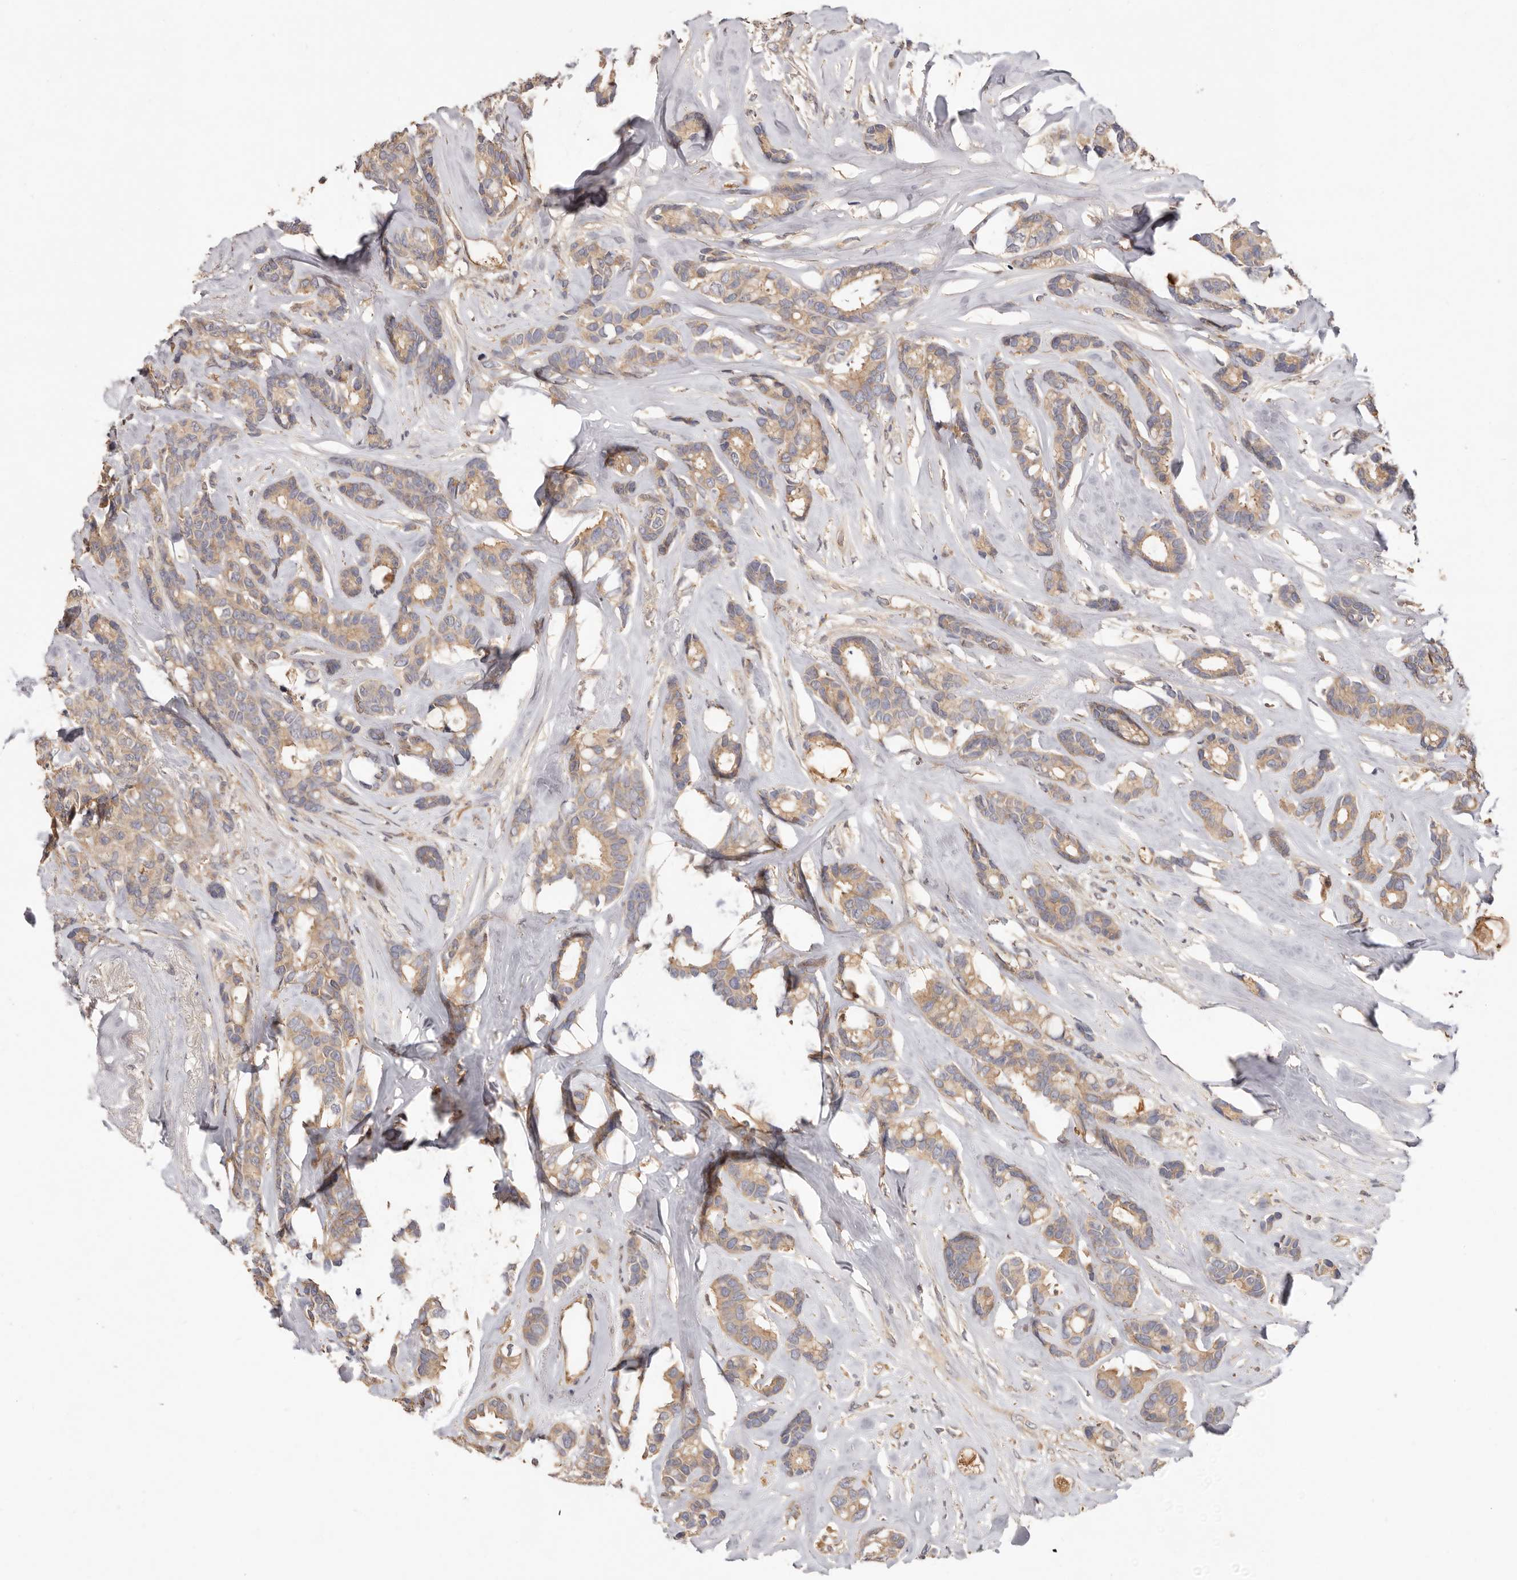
{"staining": {"intensity": "moderate", "quantity": ">75%", "location": "cytoplasmic/membranous"}, "tissue": "breast cancer", "cell_type": "Tumor cells", "image_type": "cancer", "snomed": [{"axis": "morphology", "description": "Duct carcinoma"}, {"axis": "topography", "description": "Breast"}], "caption": "IHC staining of breast cancer (infiltrating ductal carcinoma), which reveals medium levels of moderate cytoplasmic/membranous positivity in about >75% of tumor cells indicating moderate cytoplasmic/membranous protein expression. The staining was performed using DAB (3,3'-diaminobenzidine) (brown) for protein detection and nuclei were counterstained in hematoxylin (blue).", "gene": "DOP1A", "patient": {"sex": "female", "age": 87}}